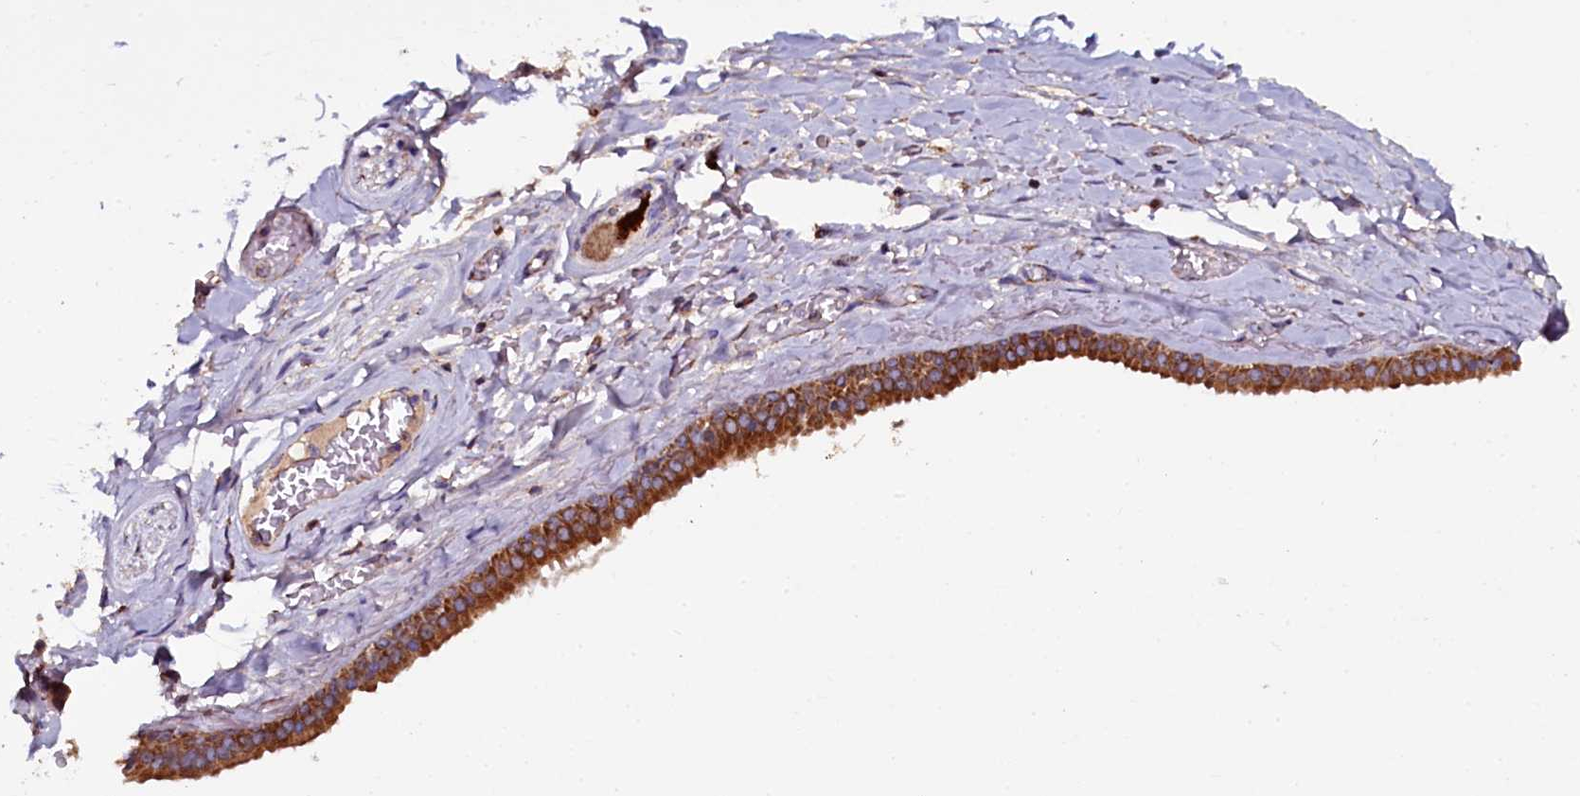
{"staining": {"intensity": "negative", "quantity": "none", "location": "none"}, "tissue": "adipose tissue", "cell_type": "Adipocytes", "image_type": "normal", "snomed": [{"axis": "morphology", "description": "Normal tissue, NOS"}, {"axis": "topography", "description": "Salivary gland"}, {"axis": "topography", "description": "Peripheral nerve tissue"}], "caption": "Adipocytes are negative for protein expression in benign human adipose tissue. (DAB (3,3'-diaminobenzidine) IHC, high magnification).", "gene": "NAA80", "patient": {"sex": "male", "age": 62}}